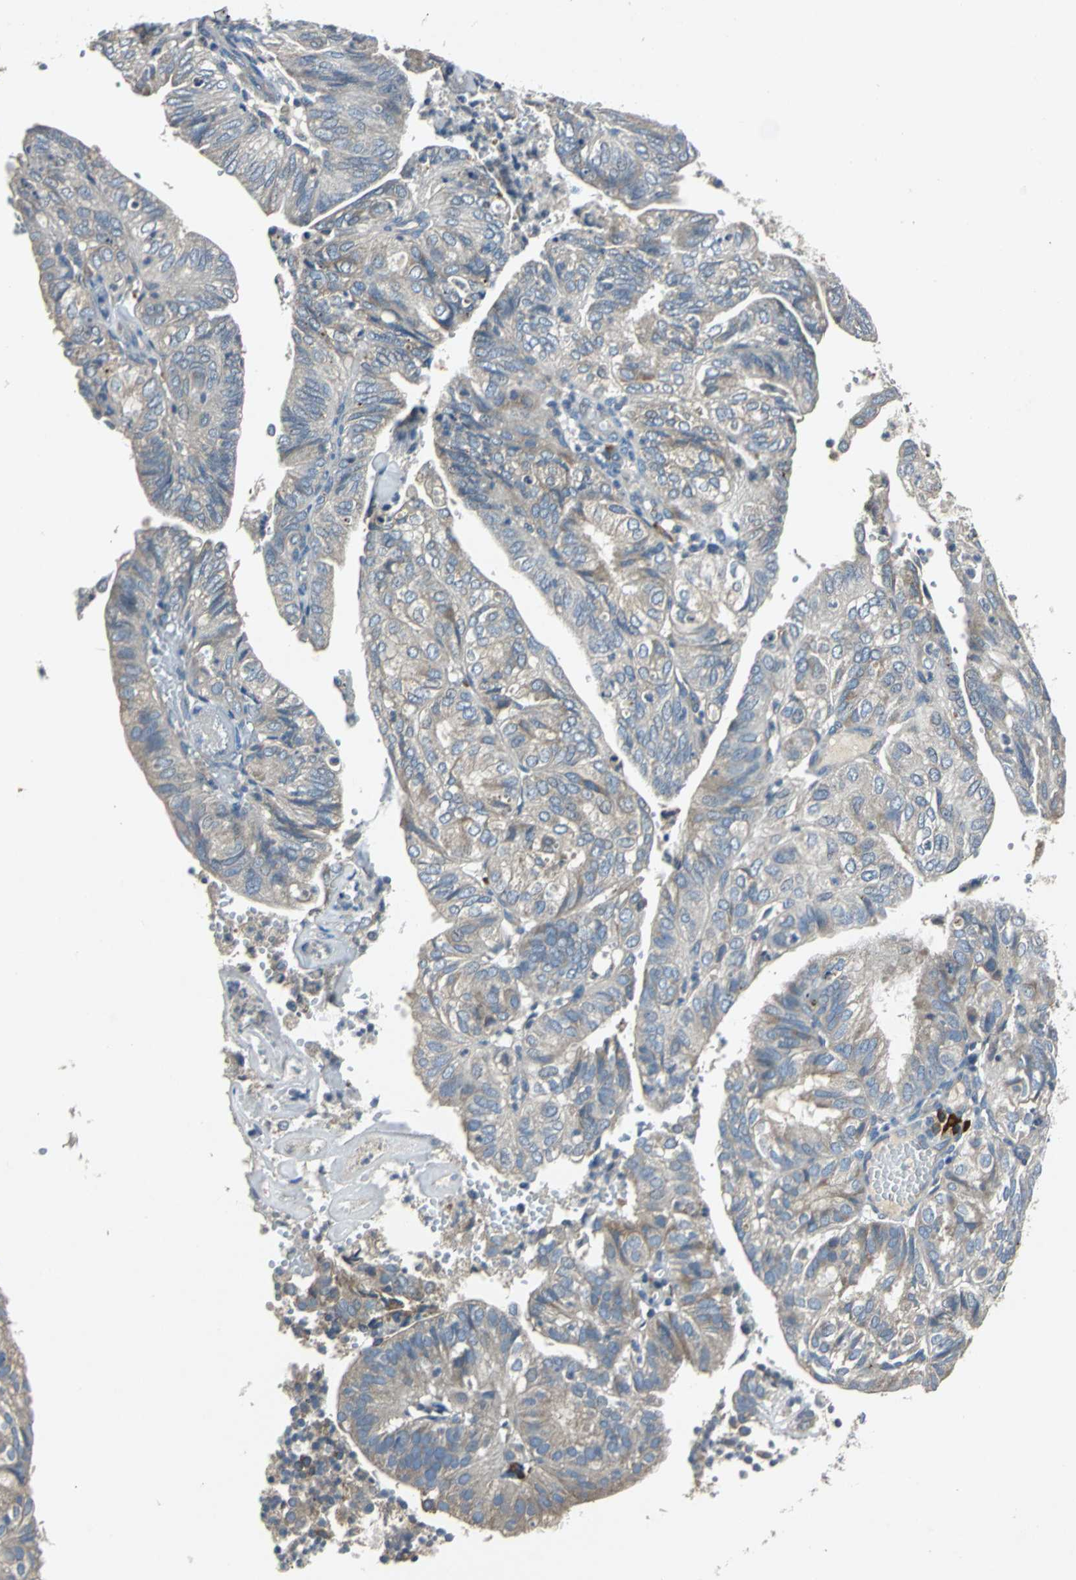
{"staining": {"intensity": "weak", "quantity": "25%-75%", "location": "cytoplasmic/membranous"}, "tissue": "endometrial cancer", "cell_type": "Tumor cells", "image_type": "cancer", "snomed": [{"axis": "morphology", "description": "Adenocarcinoma, NOS"}, {"axis": "topography", "description": "Uterus"}], "caption": "Protein positivity by immunohistochemistry demonstrates weak cytoplasmic/membranous staining in about 25%-75% of tumor cells in endometrial cancer. (Stains: DAB (3,3'-diaminobenzidine) in brown, nuclei in blue, Microscopy: brightfield microscopy at high magnification).", "gene": "SLC2A13", "patient": {"sex": "female", "age": 60}}